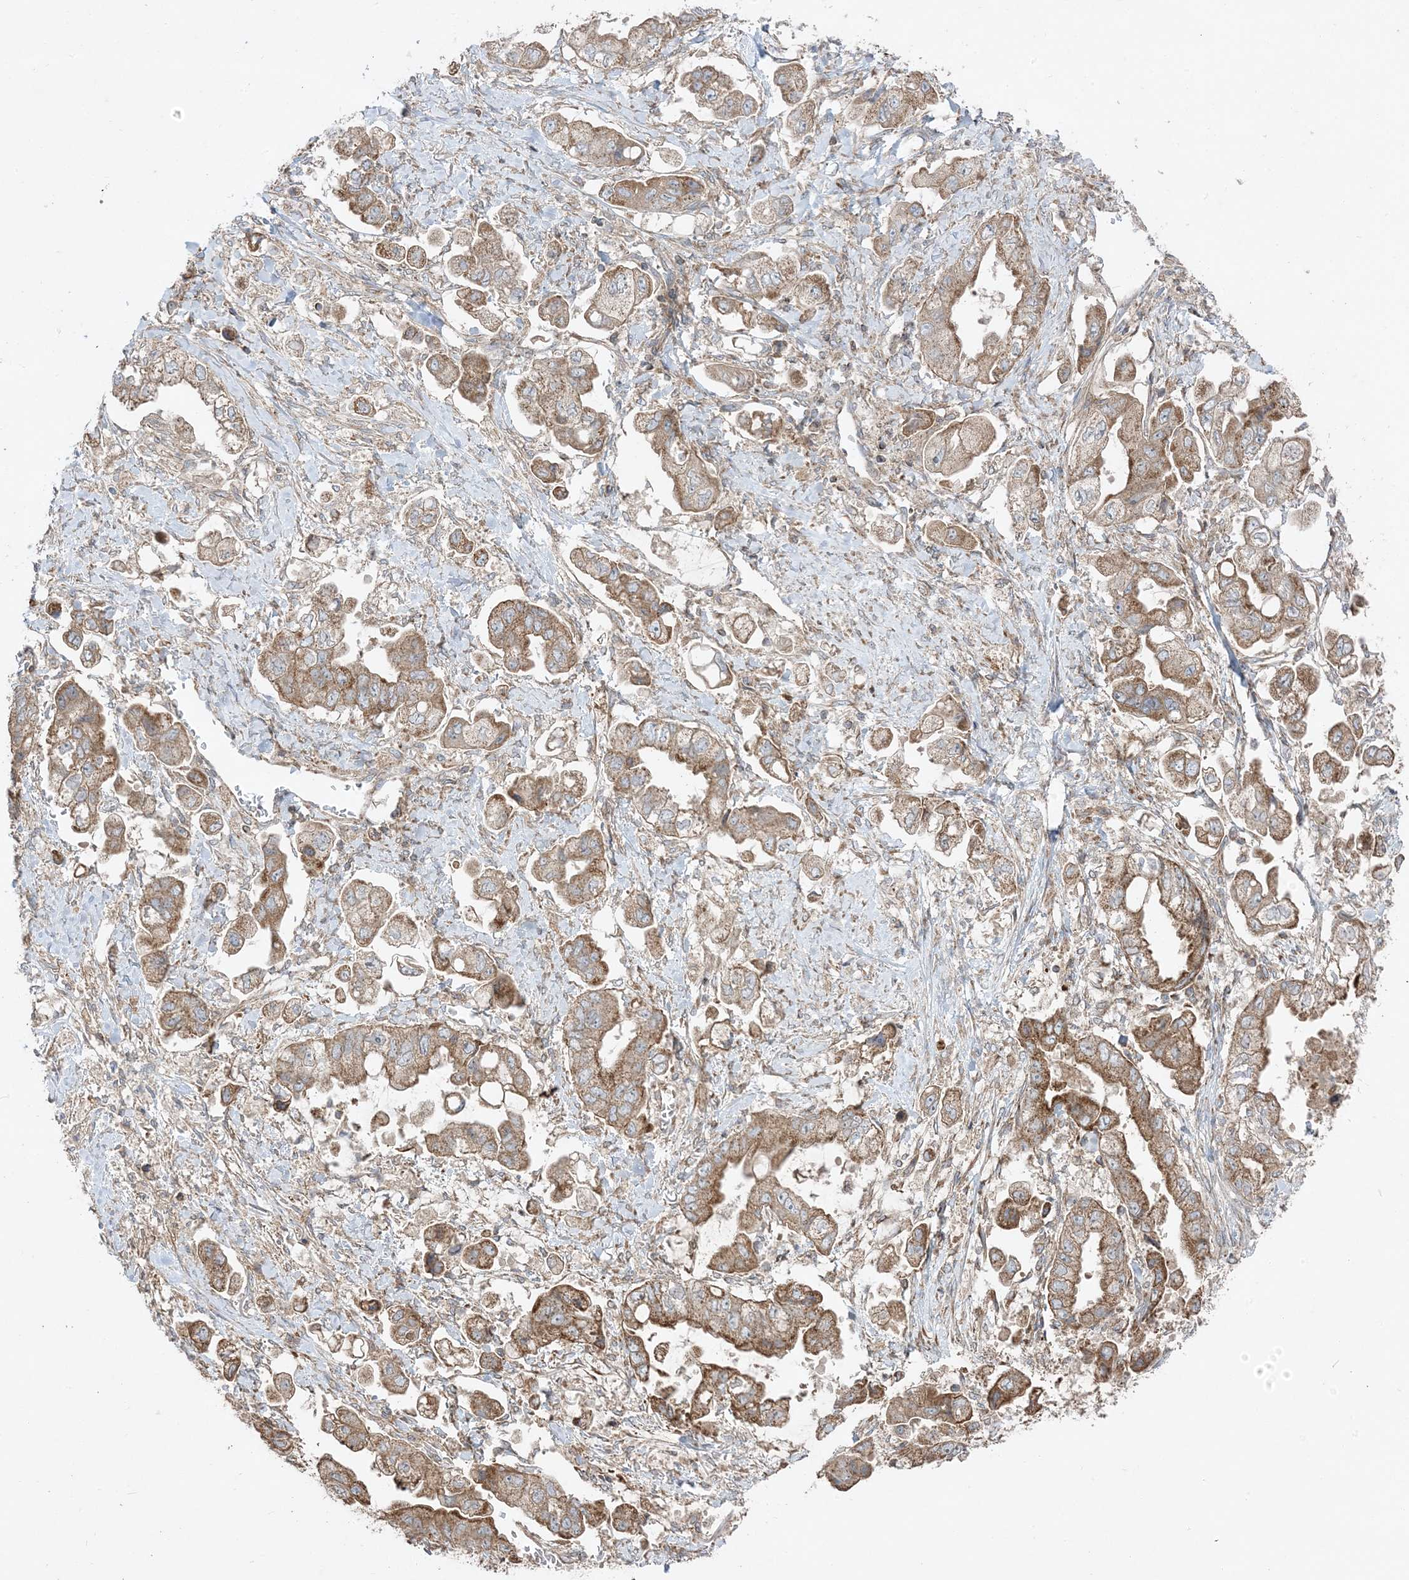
{"staining": {"intensity": "moderate", "quantity": ">75%", "location": "cytoplasmic/membranous"}, "tissue": "stomach cancer", "cell_type": "Tumor cells", "image_type": "cancer", "snomed": [{"axis": "morphology", "description": "Adenocarcinoma, NOS"}, {"axis": "topography", "description": "Stomach"}], "caption": "Immunohistochemistry photomicrograph of neoplastic tissue: stomach cancer (adenocarcinoma) stained using immunohistochemistry (IHC) displays medium levels of moderate protein expression localized specifically in the cytoplasmic/membranous of tumor cells, appearing as a cytoplasmic/membranous brown color.", "gene": "AARS2", "patient": {"sex": "male", "age": 62}}